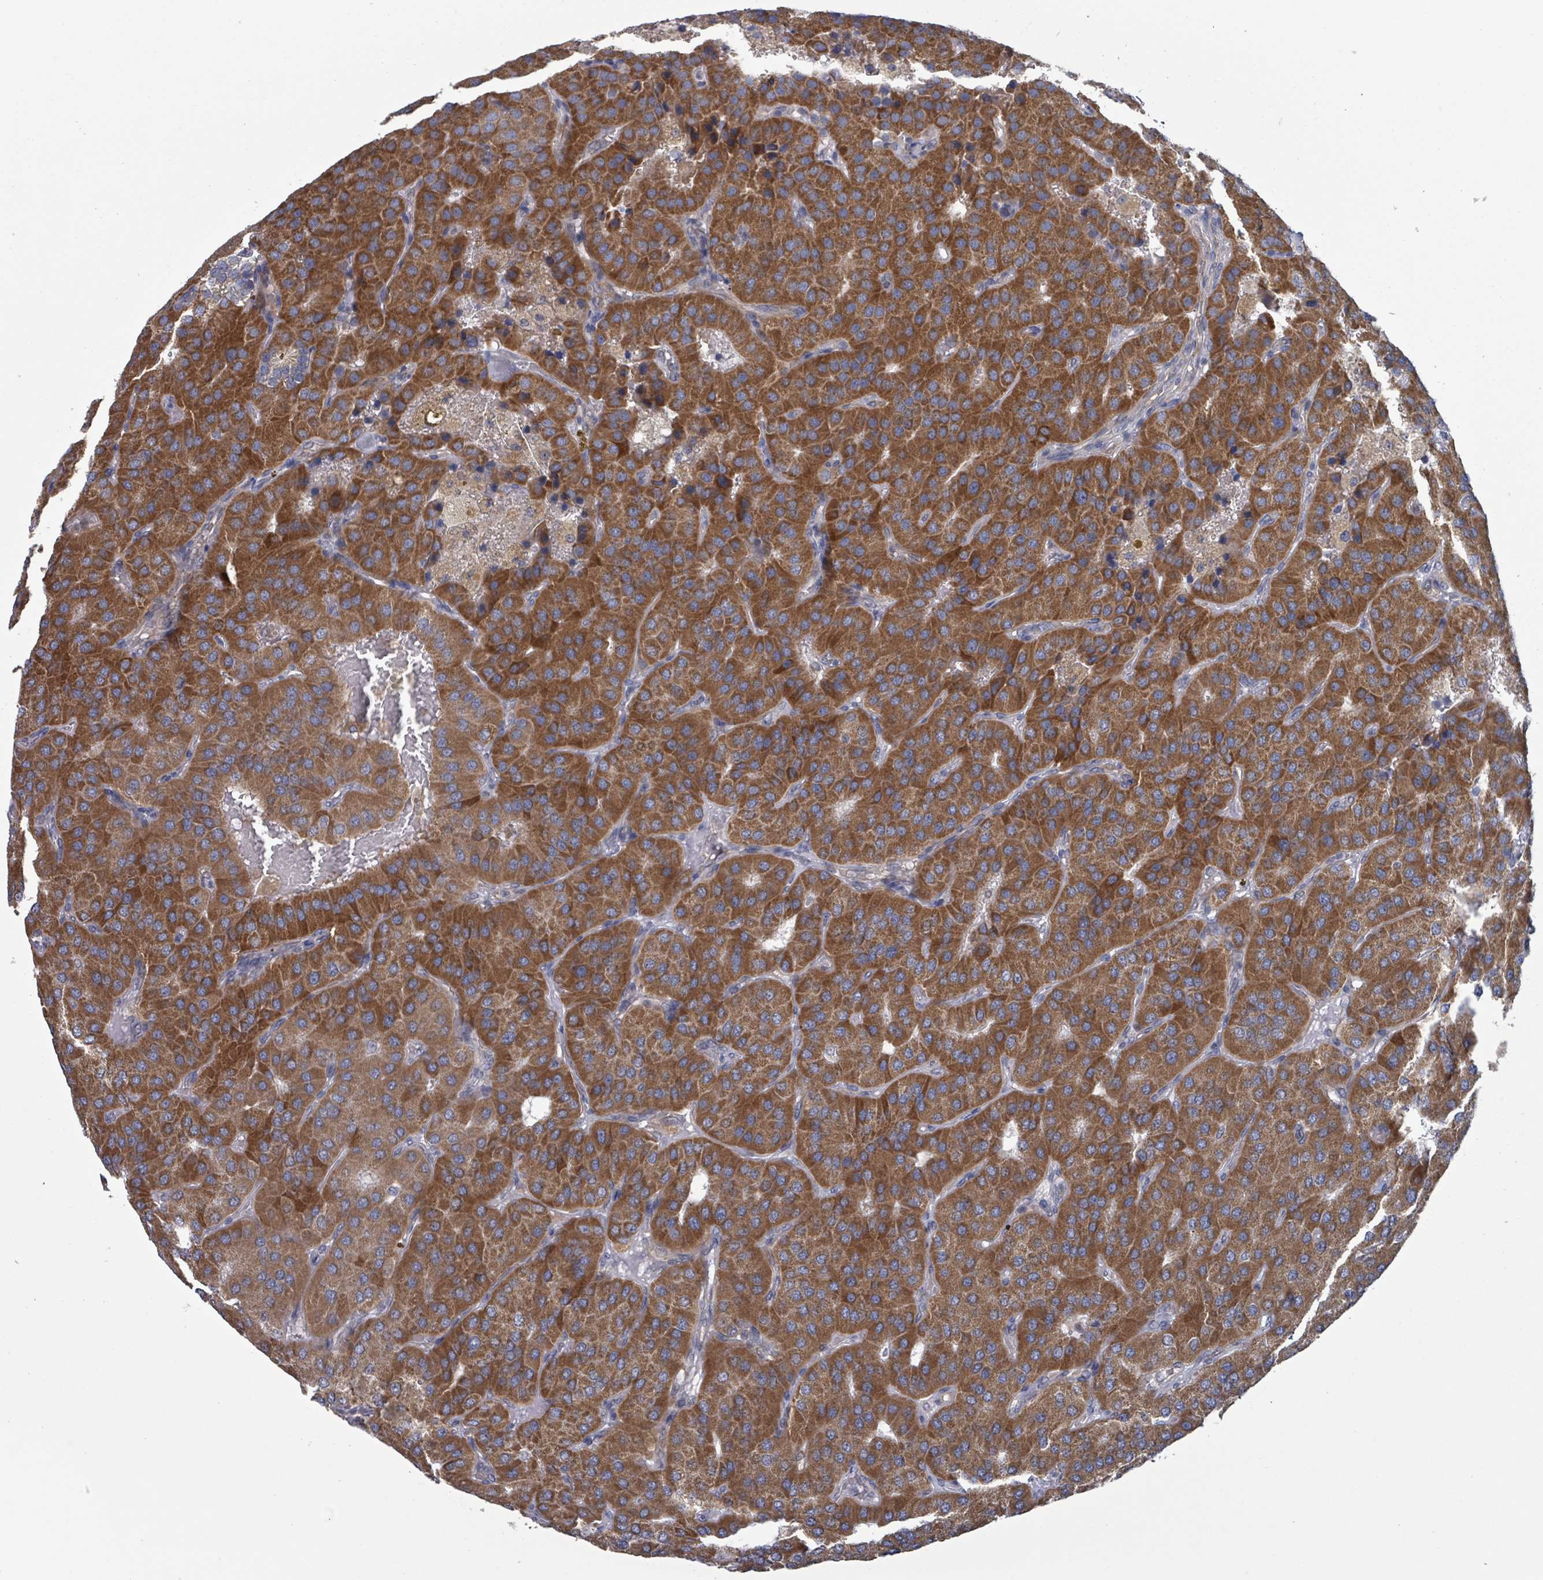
{"staining": {"intensity": "strong", "quantity": ">75%", "location": "cytoplasmic/membranous"}, "tissue": "parathyroid gland", "cell_type": "Glandular cells", "image_type": "normal", "snomed": [{"axis": "morphology", "description": "Normal tissue, NOS"}, {"axis": "morphology", "description": "Adenoma, NOS"}, {"axis": "topography", "description": "Parathyroid gland"}], "caption": "Immunohistochemical staining of benign parathyroid gland displays >75% levels of strong cytoplasmic/membranous protein positivity in about >75% of glandular cells. (IHC, brightfield microscopy, high magnification).", "gene": "FKBP1A", "patient": {"sex": "female", "age": 86}}